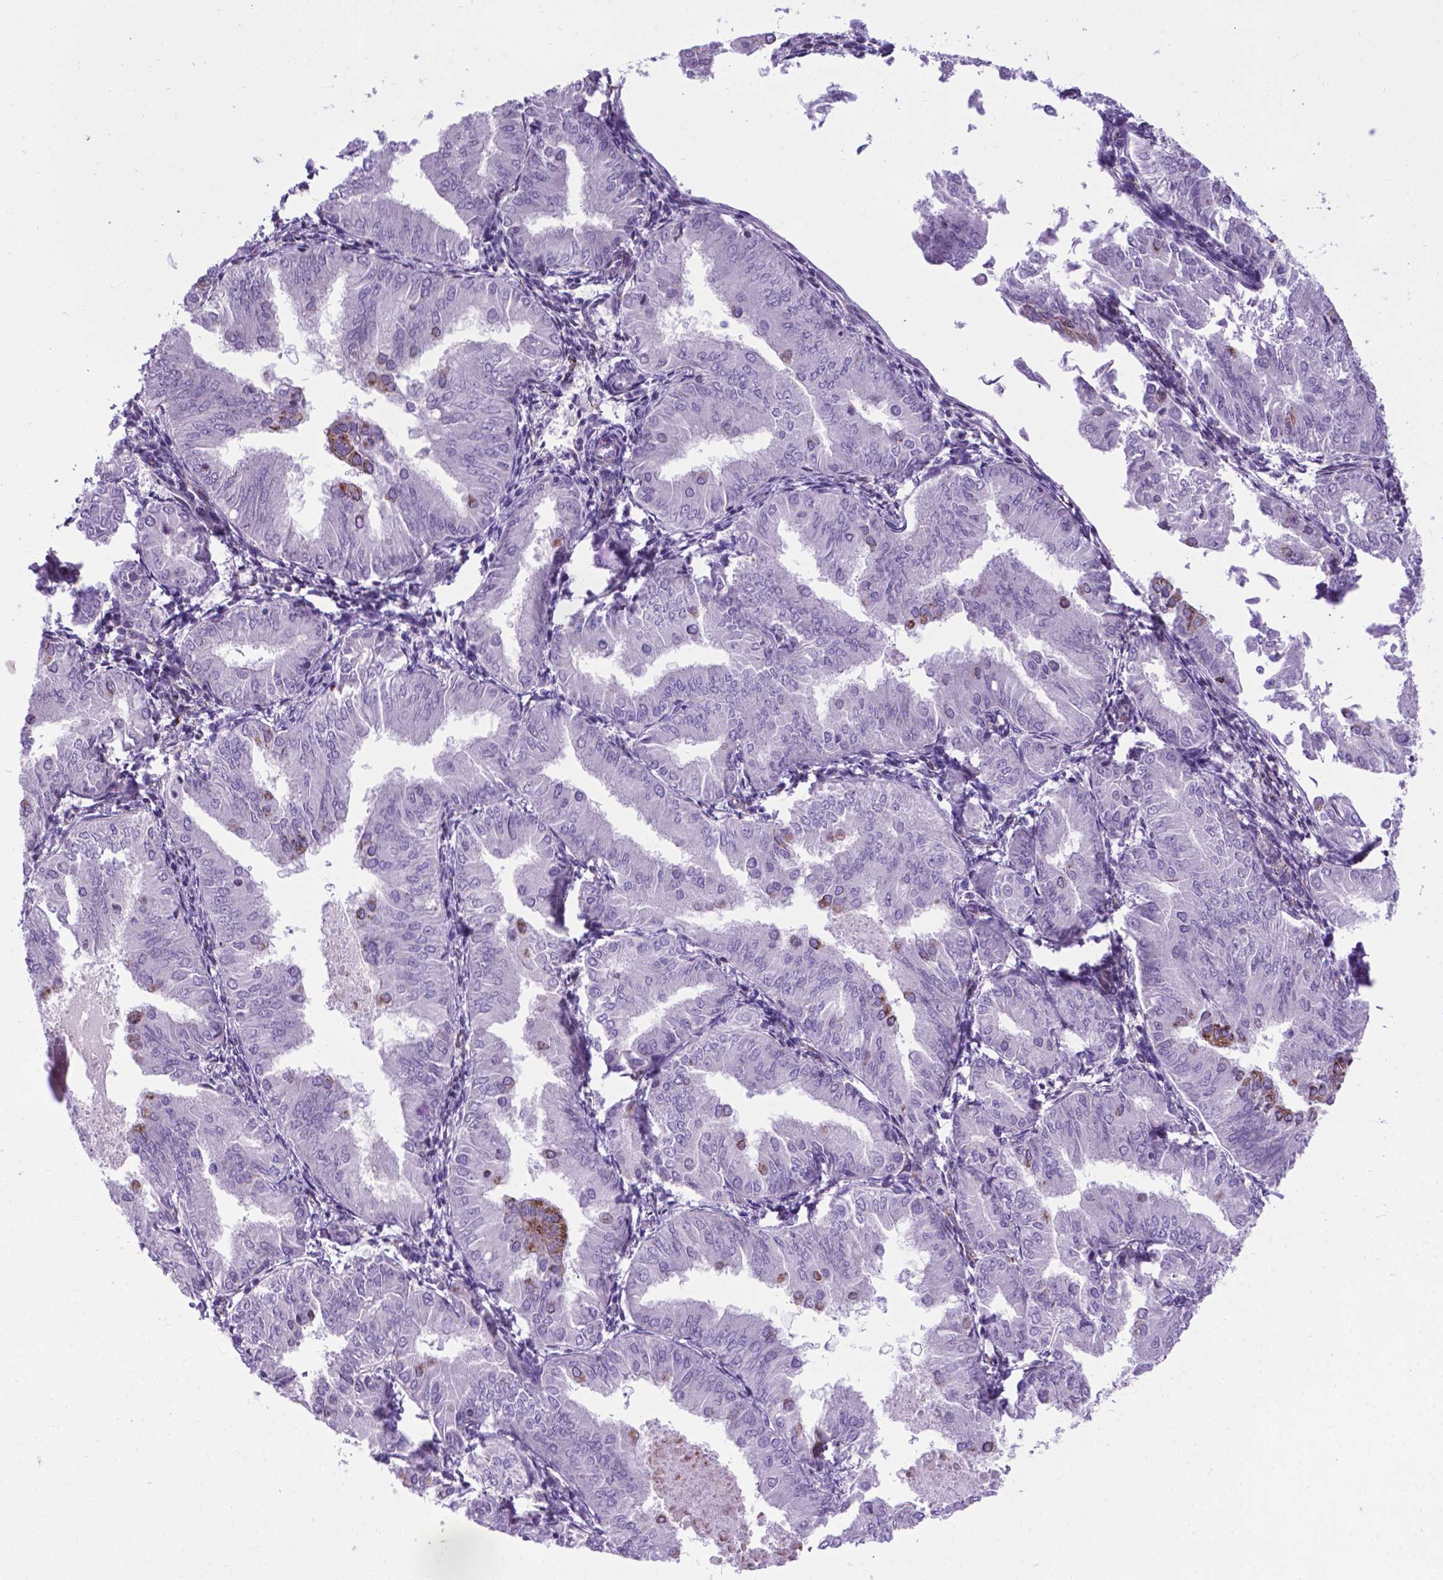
{"staining": {"intensity": "moderate", "quantity": "<25%", "location": "cytoplasmic/membranous"}, "tissue": "endometrial cancer", "cell_type": "Tumor cells", "image_type": "cancer", "snomed": [{"axis": "morphology", "description": "Adenocarcinoma, NOS"}, {"axis": "topography", "description": "Endometrium"}], "caption": "Immunohistochemistry of human endometrial cancer (adenocarcinoma) demonstrates low levels of moderate cytoplasmic/membranous expression in approximately <25% of tumor cells. Using DAB (3,3'-diaminobenzidine) (brown) and hematoxylin (blue) stains, captured at high magnification using brightfield microscopy.", "gene": "POU3F3", "patient": {"sex": "female", "age": 53}}